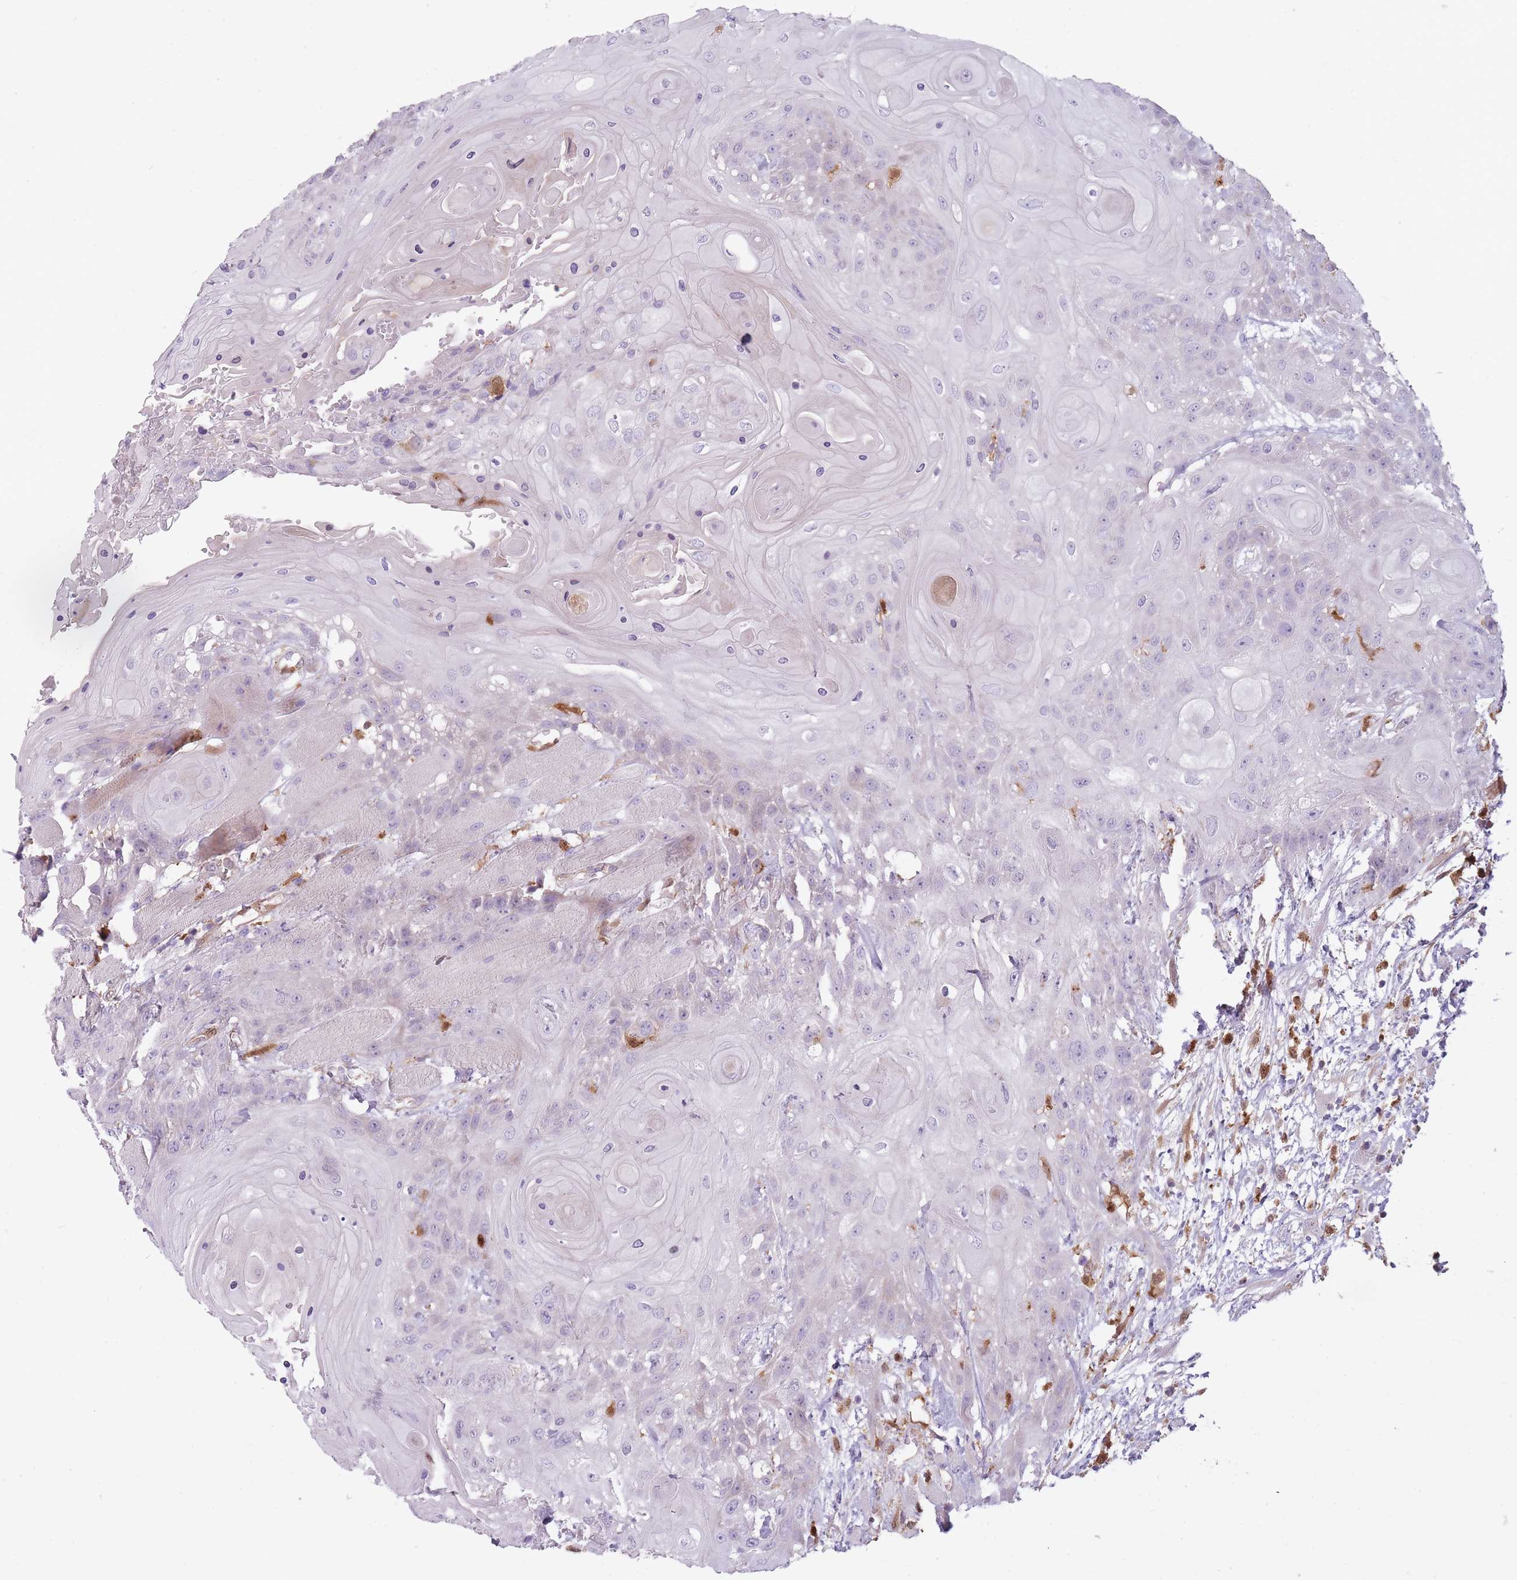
{"staining": {"intensity": "weak", "quantity": "<25%", "location": "cytoplasmic/membranous"}, "tissue": "head and neck cancer", "cell_type": "Tumor cells", "image_type": "cancer", "snomed": [{"axis": "morphology", "description": "Squamous cell carcinoma, NOS"}, {"axis": "topography", "description": "Head-Neck"}], "caption": "A histopathology image of squamous cell carcinoma (head and neck) stained for a protein demonstrates no brown staining in tumor cells. (Brightfield microscopy of DAB immunohistochemistry (IHC) at high magnification).", "gene": "LGALS9", "patient": {"sex": "female", "age": 43}}